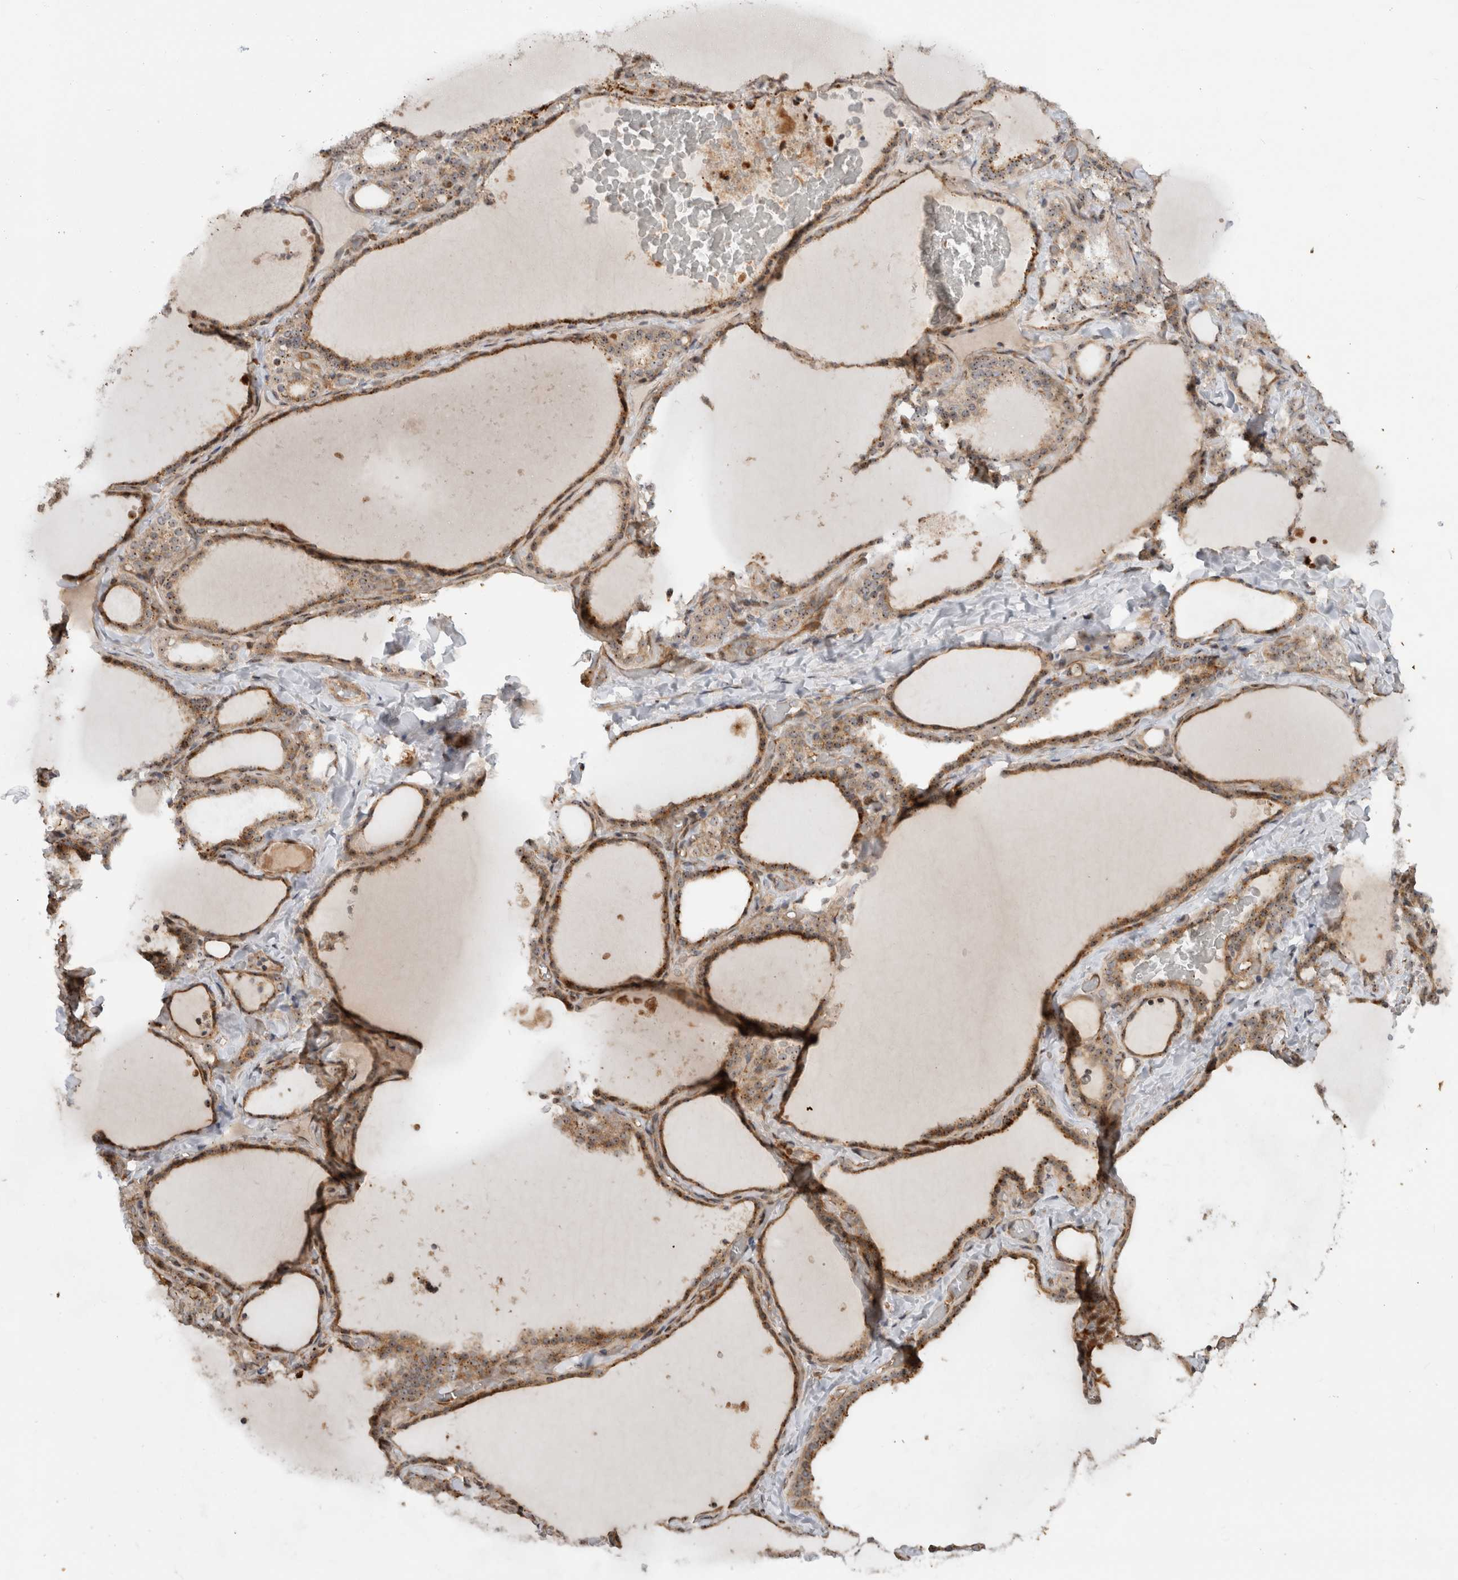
{"staining": {"intensity": "moderate", "quantity": ">75%", "location": "cytoplasmic/membranous,nuclear"}, "tissue": "thyroid gland", "cell_type": "Glandular cells", "image_type": "normal", "snomed": [{"axis": "morphology", "description": "Normal tissue, NOS"}, {"axis": "topography", "description": "Thyroid gland"}], "caption": "Brown immunohistochemical staining in benign human thyroid gland displays moderate cytoplasmic/membranous,nuclear expression in about >75% of glandular cells.", "gene": "WASF2", "patient": {"sex": "female", "age": 22}}